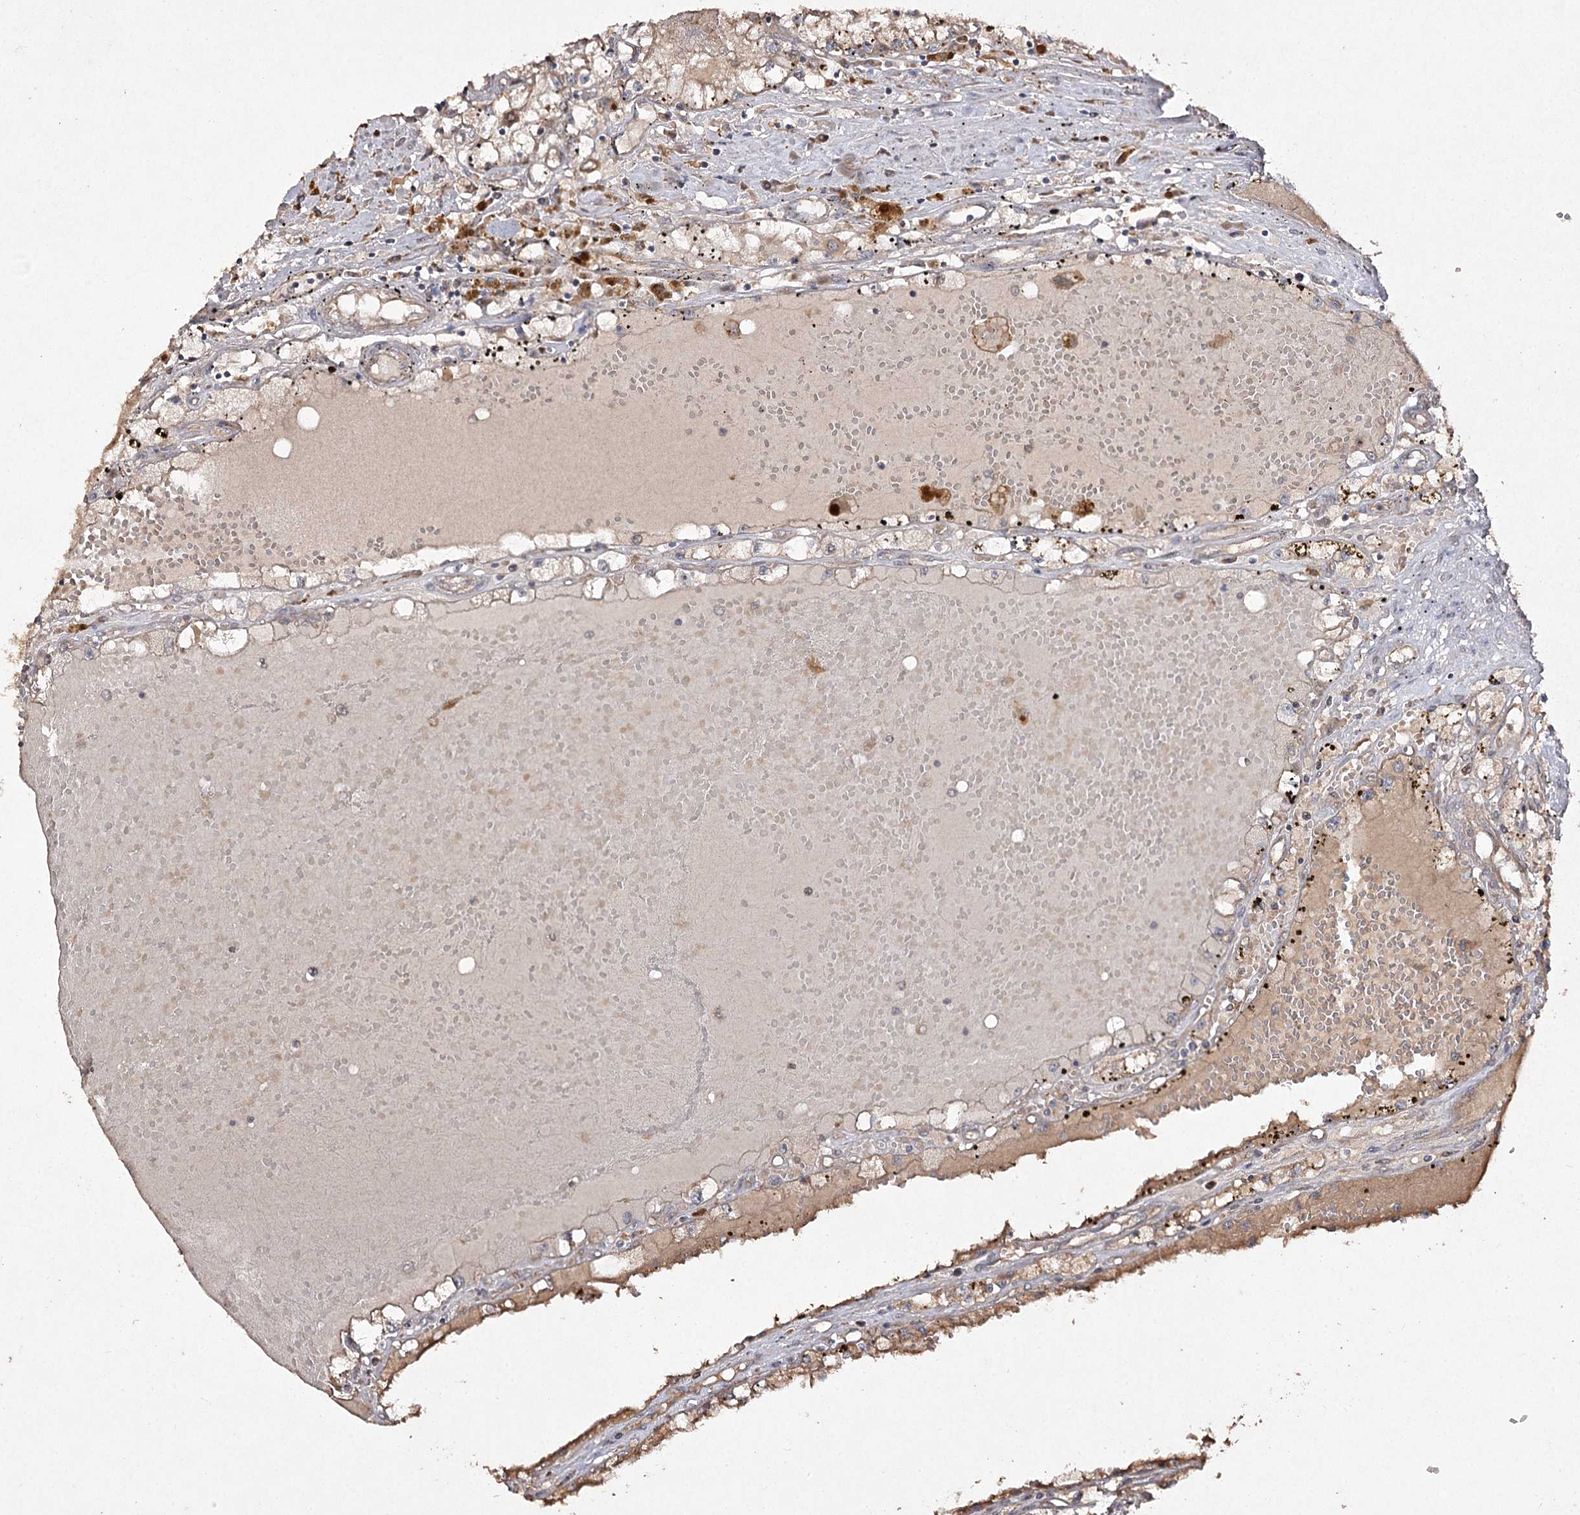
{"staining": {"intensity": "weak", "quantity": "25%-75%", "location": "cytoplasmic/membranous"}, "tissue": "renal cancer", "cell_type": "Tumor cells", "image_type": "cancer", "snomed": [{"axis": "morphology", "description": "Adenocarcinoma, NOS"}, {"axis": "topography", "description": "Kidney"}], "caption": "Immunohistochemical staining of human adenocarcinoma (renal) shows low levels of weak cytoplasmic/membranous protein staining in about 25%-75% of tumor cells.", "gene": "FANCL", "patient": {"sex": "male", "age": 56}}